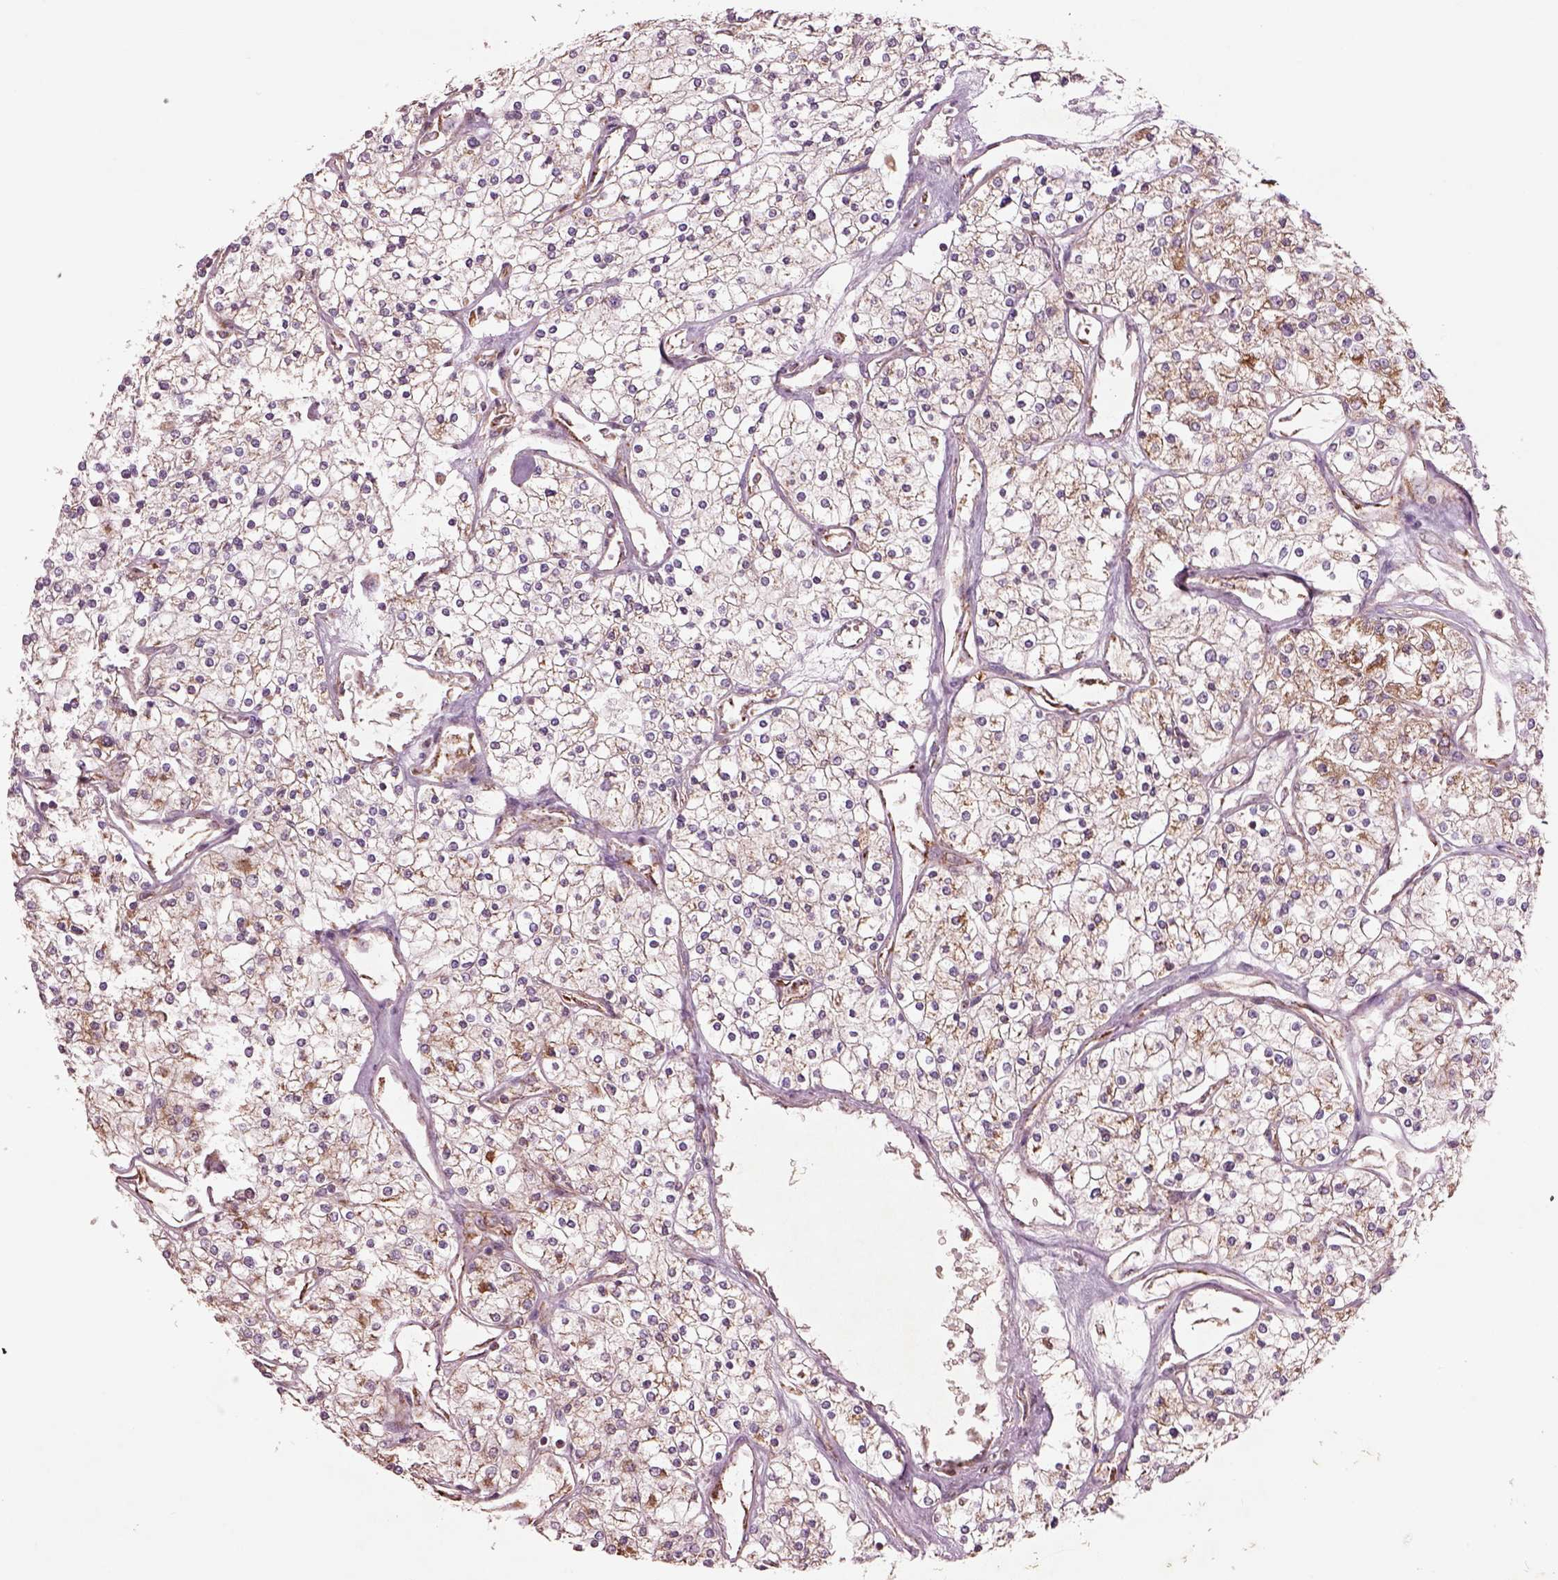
{"staining": {"intensity": "weak", "quantity": "<25%", "location": "cytoplasmic/membranous"}, "tissue": "renal cancer", "cell_type": "Tumor cells", "image_type": "cancer", "snomed": [{"axis": "morphology", "description": "Adenocarcinoma, NOS"}, {"axis": "topography", "description": "Kidney"}], "caption": "Renal cancer (adenocarcinoma) stained for a protein using IHC shows no expression tumor cells.", "gene": "SLC25A5", "patient": {"sex": "male", "age": 80}}